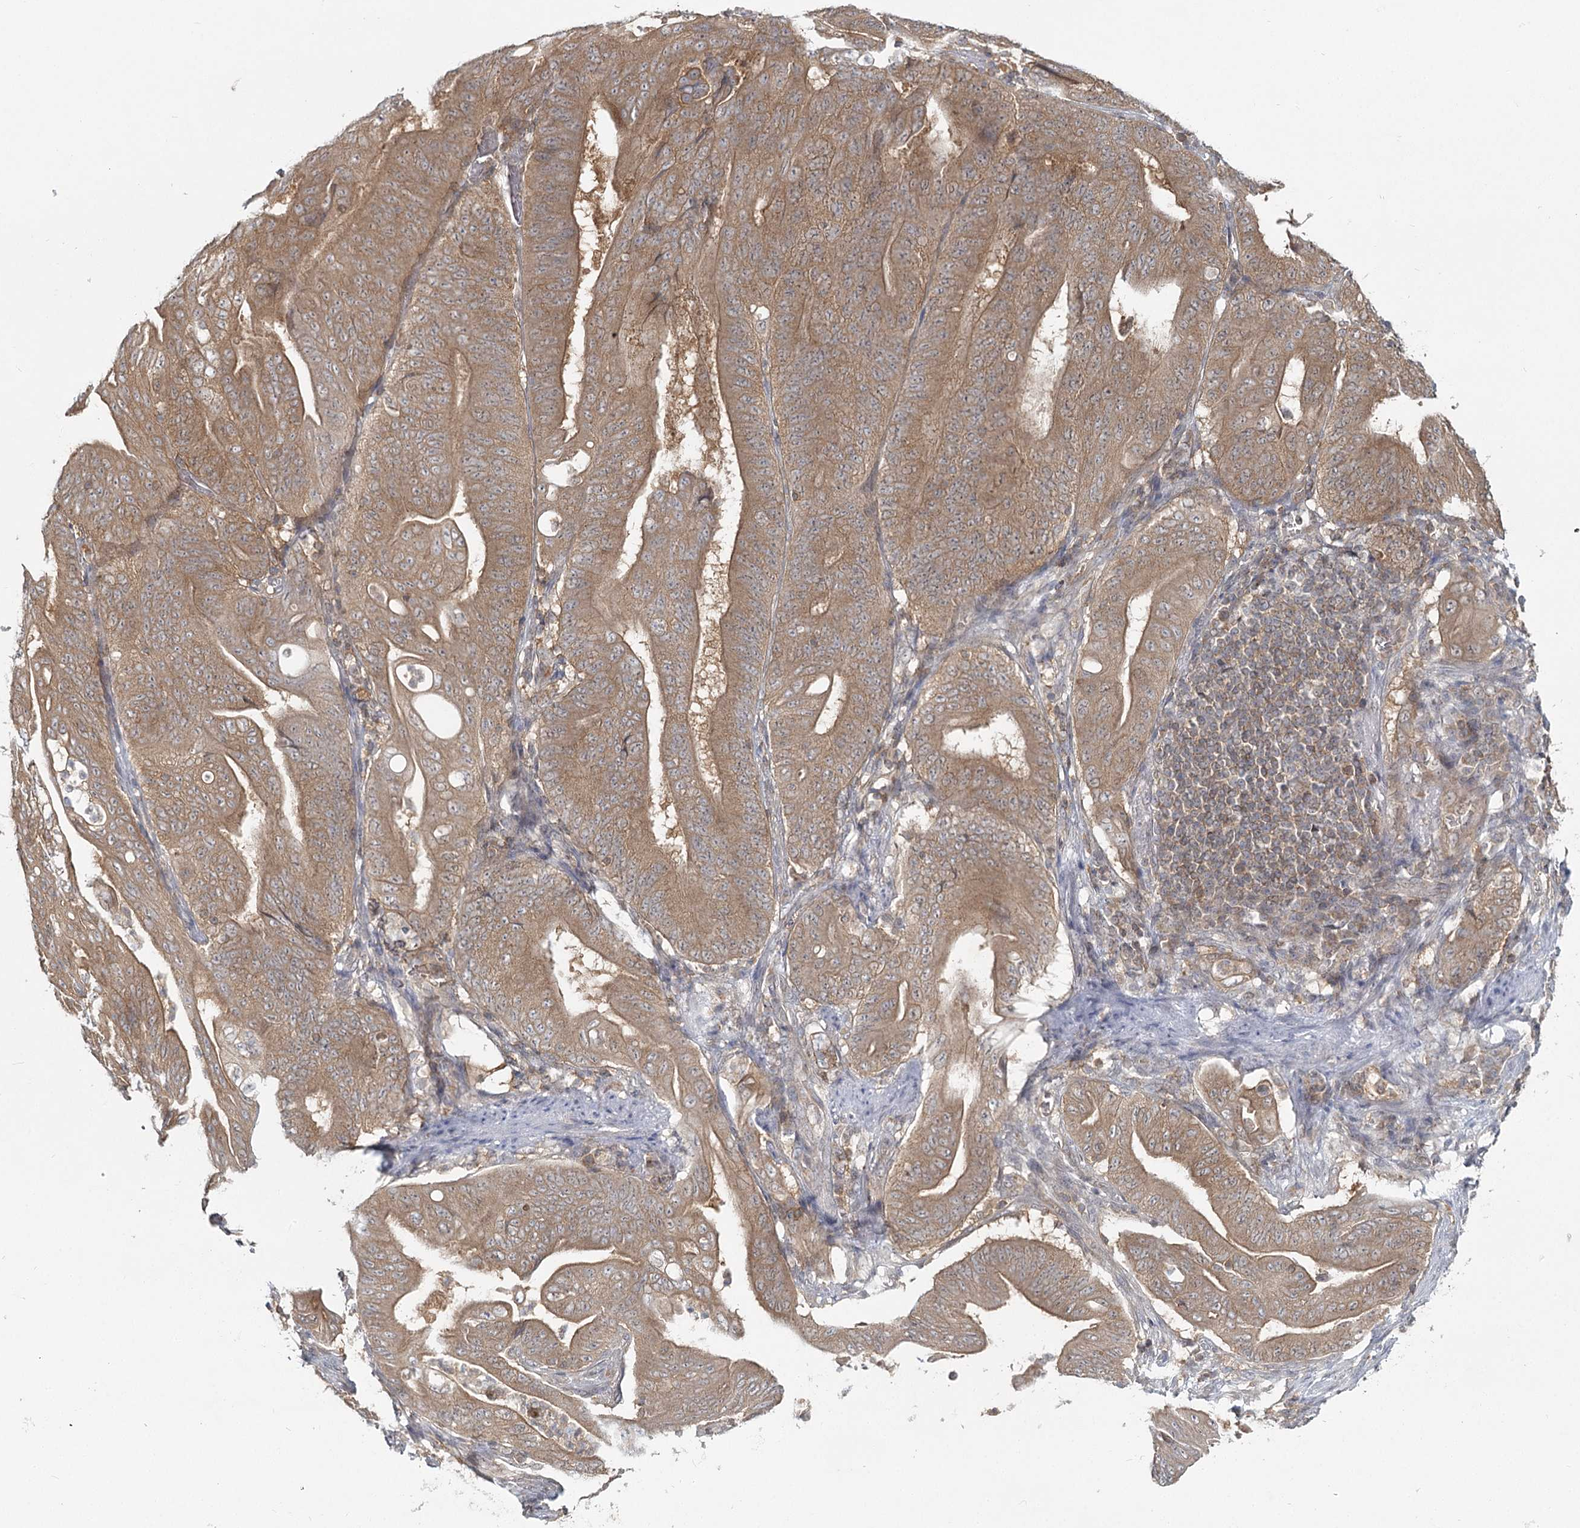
{"staining": {"intensity": "moderate", "quantity": ">75%", "location": "cytoplasmic/membranous"}, "tissue": "stomach cancer", "cell_type": "Tumor cells", "image_type": "cancer", "snomed": [{"axis": "morphology", "description": "Adenocarcinoma, NOS"}, {"axis": "topography", "description": "Stomach"}], "caption": "Stomach cancer tissue exhibits moderate cytoplasmic/membranous positivity in approximately >75% of tumor cells", "gene": "FAM120B", "patient": {"sex": "female", "age": 73}}